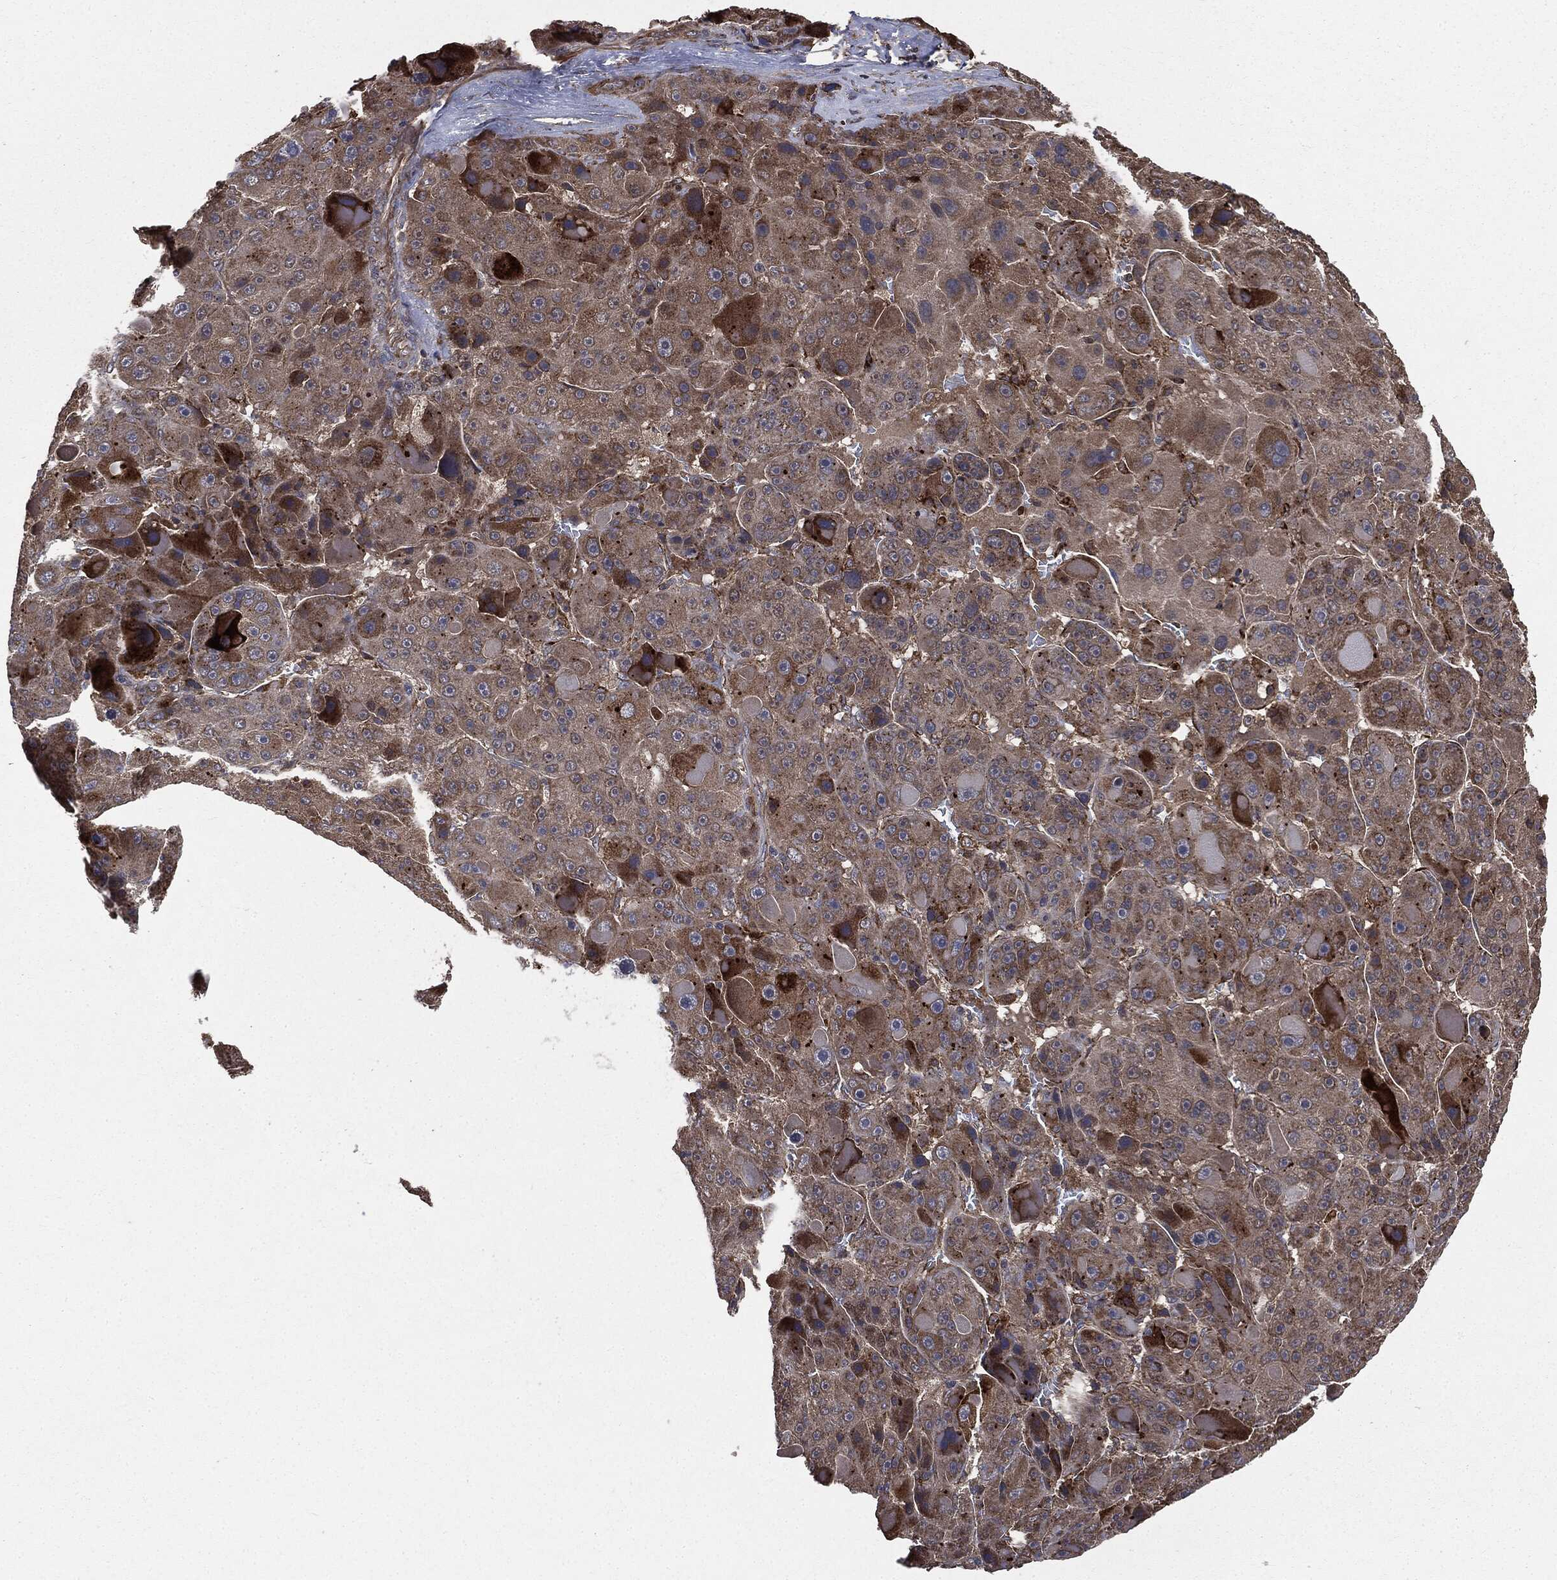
{"staining": {"intensity": "strong", "quantity": "25%-75%", "location": "cytoplasmic/membranous"}, "tissue": "liver cancer", "cell_type": "Tumor cells", "image_type": "cancer", "snomed": [{"axis": "morphology", "description": "Carcinoma, Hepatocellular, NOS"}, {"axis": "topography", "description": "Liver"}], "caption": "Immunohistochemistry (IHC) (DAB) staining of hepatocellular carcinoma (liver) exhibits strong cytoplasmic/membranous protein expression in approximately 25%-75% of tumor cells. (brown staining indicates protein expression, while blue staining denotes nuclei).", "gene": "PLOD3", "patient": {"sex": "male", "age": 76}}